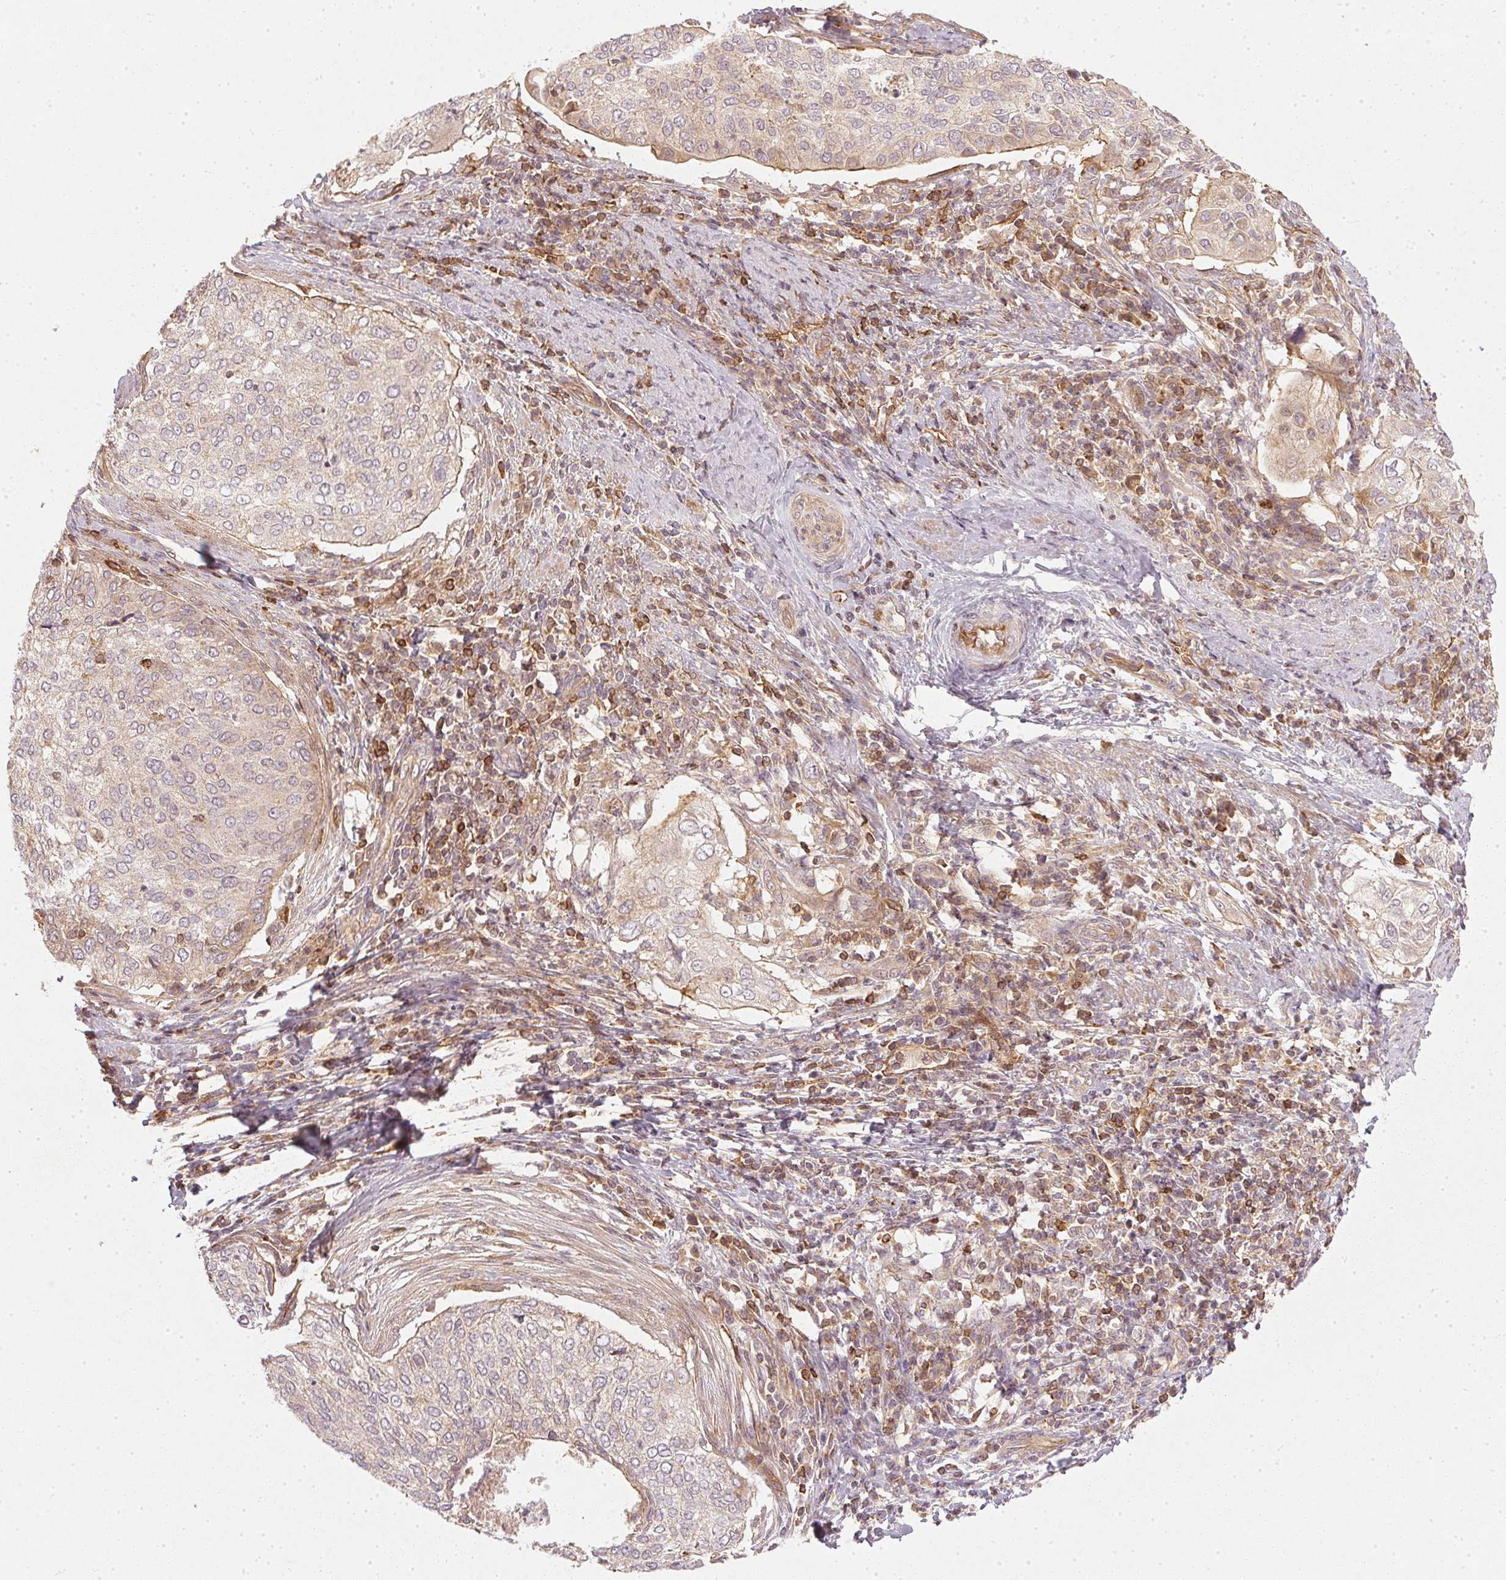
{"staining": {"intensity": "weak", "quantity": "<25%", "location": "cytoplasmic/membranous"}, "tissue": "cervical cancer", "cell_type": "Tumor cells", "image_type": "cancer", "snomed": [{"axis": "morphology", "description": "Squamous cell carcinoma, NOS"}, {"axis": "topography", "description": "Cervix"}], "caption": "Immunohistochemistry photomicrograph of human cervical cancer (squamous cell carcinoma) stained for a protein (brown), which shows no positivity in tumor cells. Nuclei are stained in blue.", "gene": "NADK2", "patient": {"sex": "female", "age": 38}}